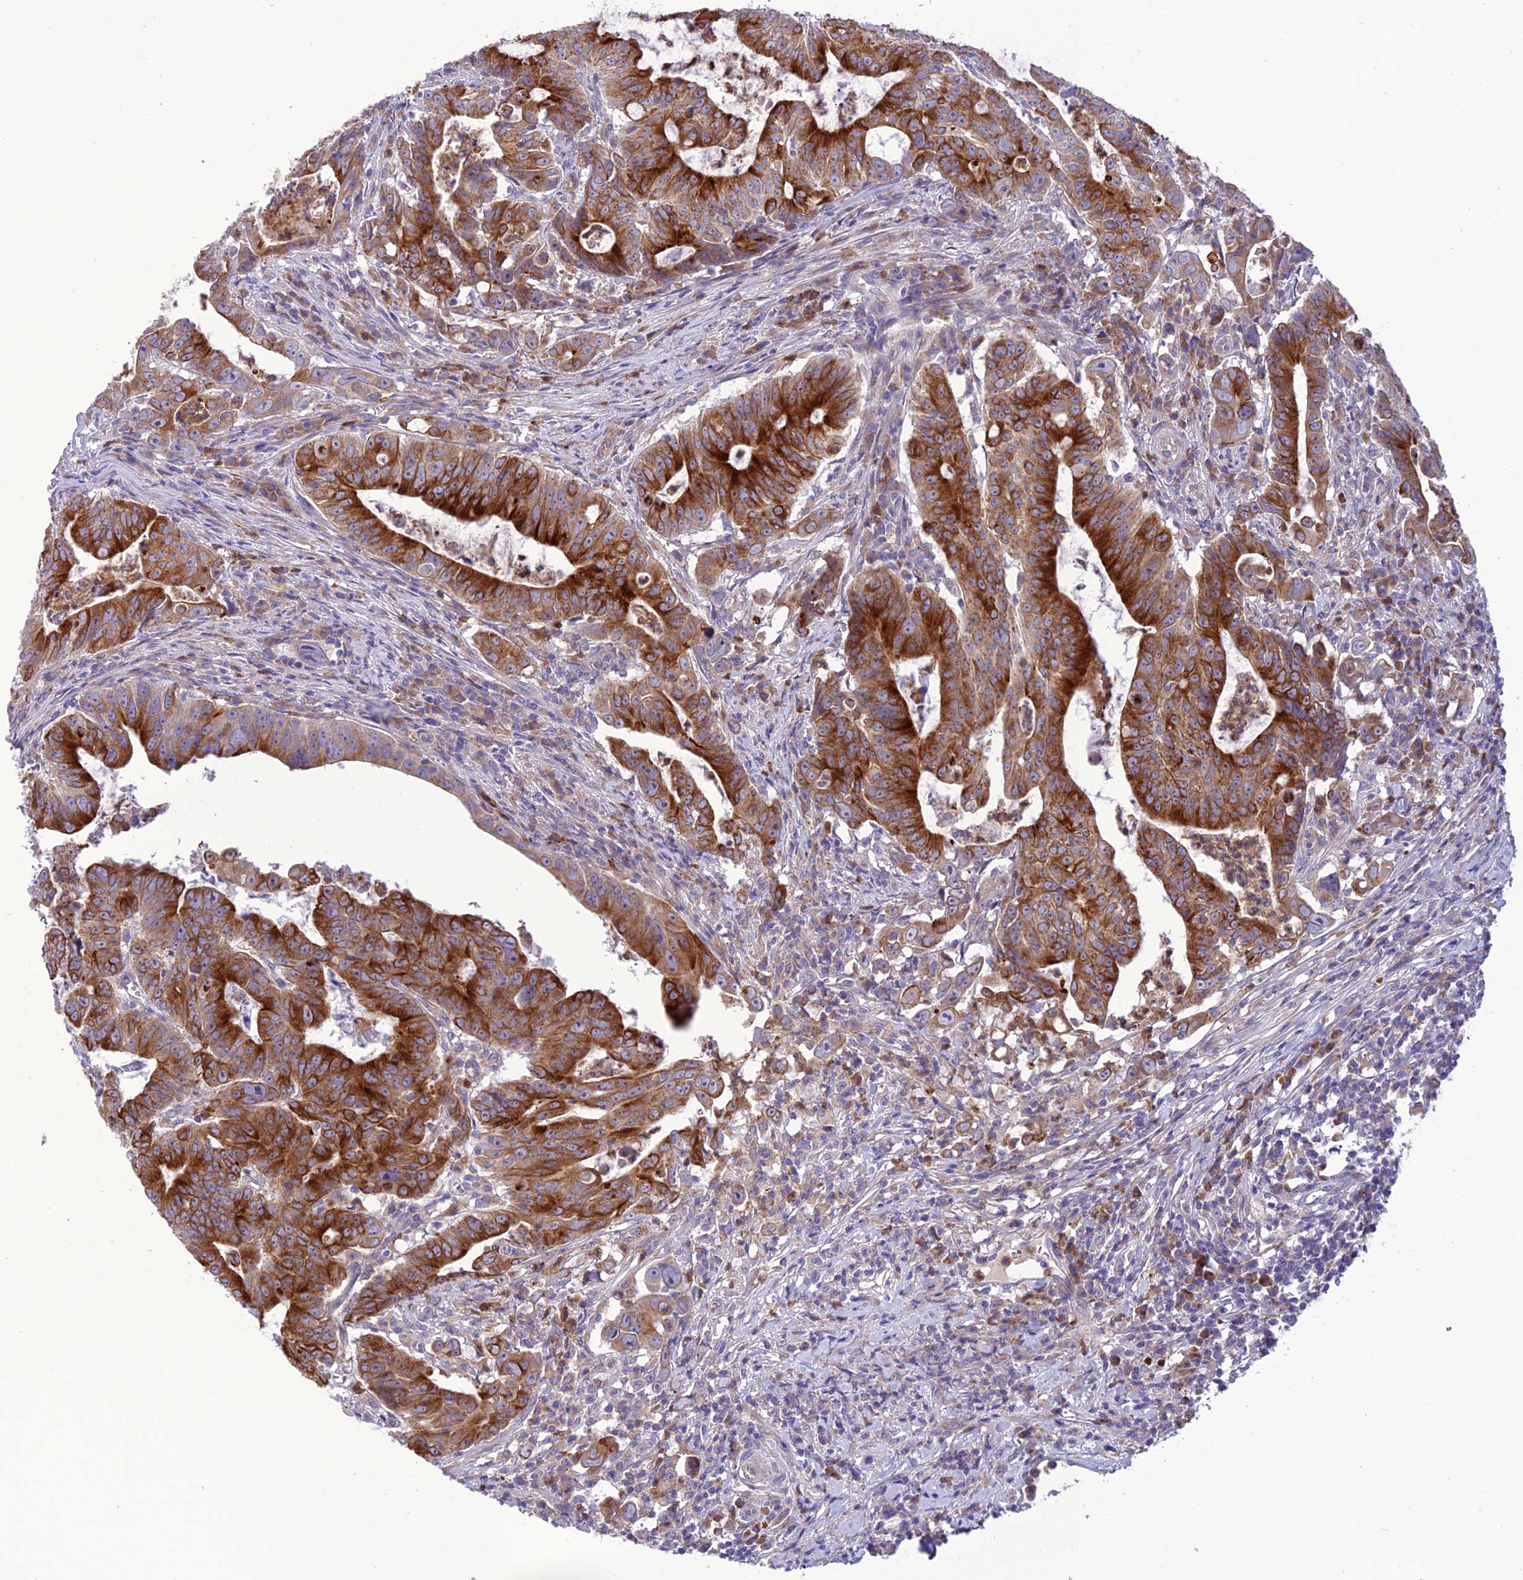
{"staining": {"intensity": "strong", "quantity": ">75%", "location": "cytoplasmic/membranous"}, "tissue": "colorectal cancer", "cell_type": "Tumor cells", "image_type": "cancer", "snomed": [{"axis": "morphology", "description": "Adenocarcinoma, NOS"}, {"axis": "topography", "description": "Rectum"}], "caption": "Protein expression analysis of colorectal adenocarcinoma displays strong cytoplasmic/membranous staining in about >75% of tumor cells.", "gene": "JMY", "patient": {"sex": "male", "age": 69}}